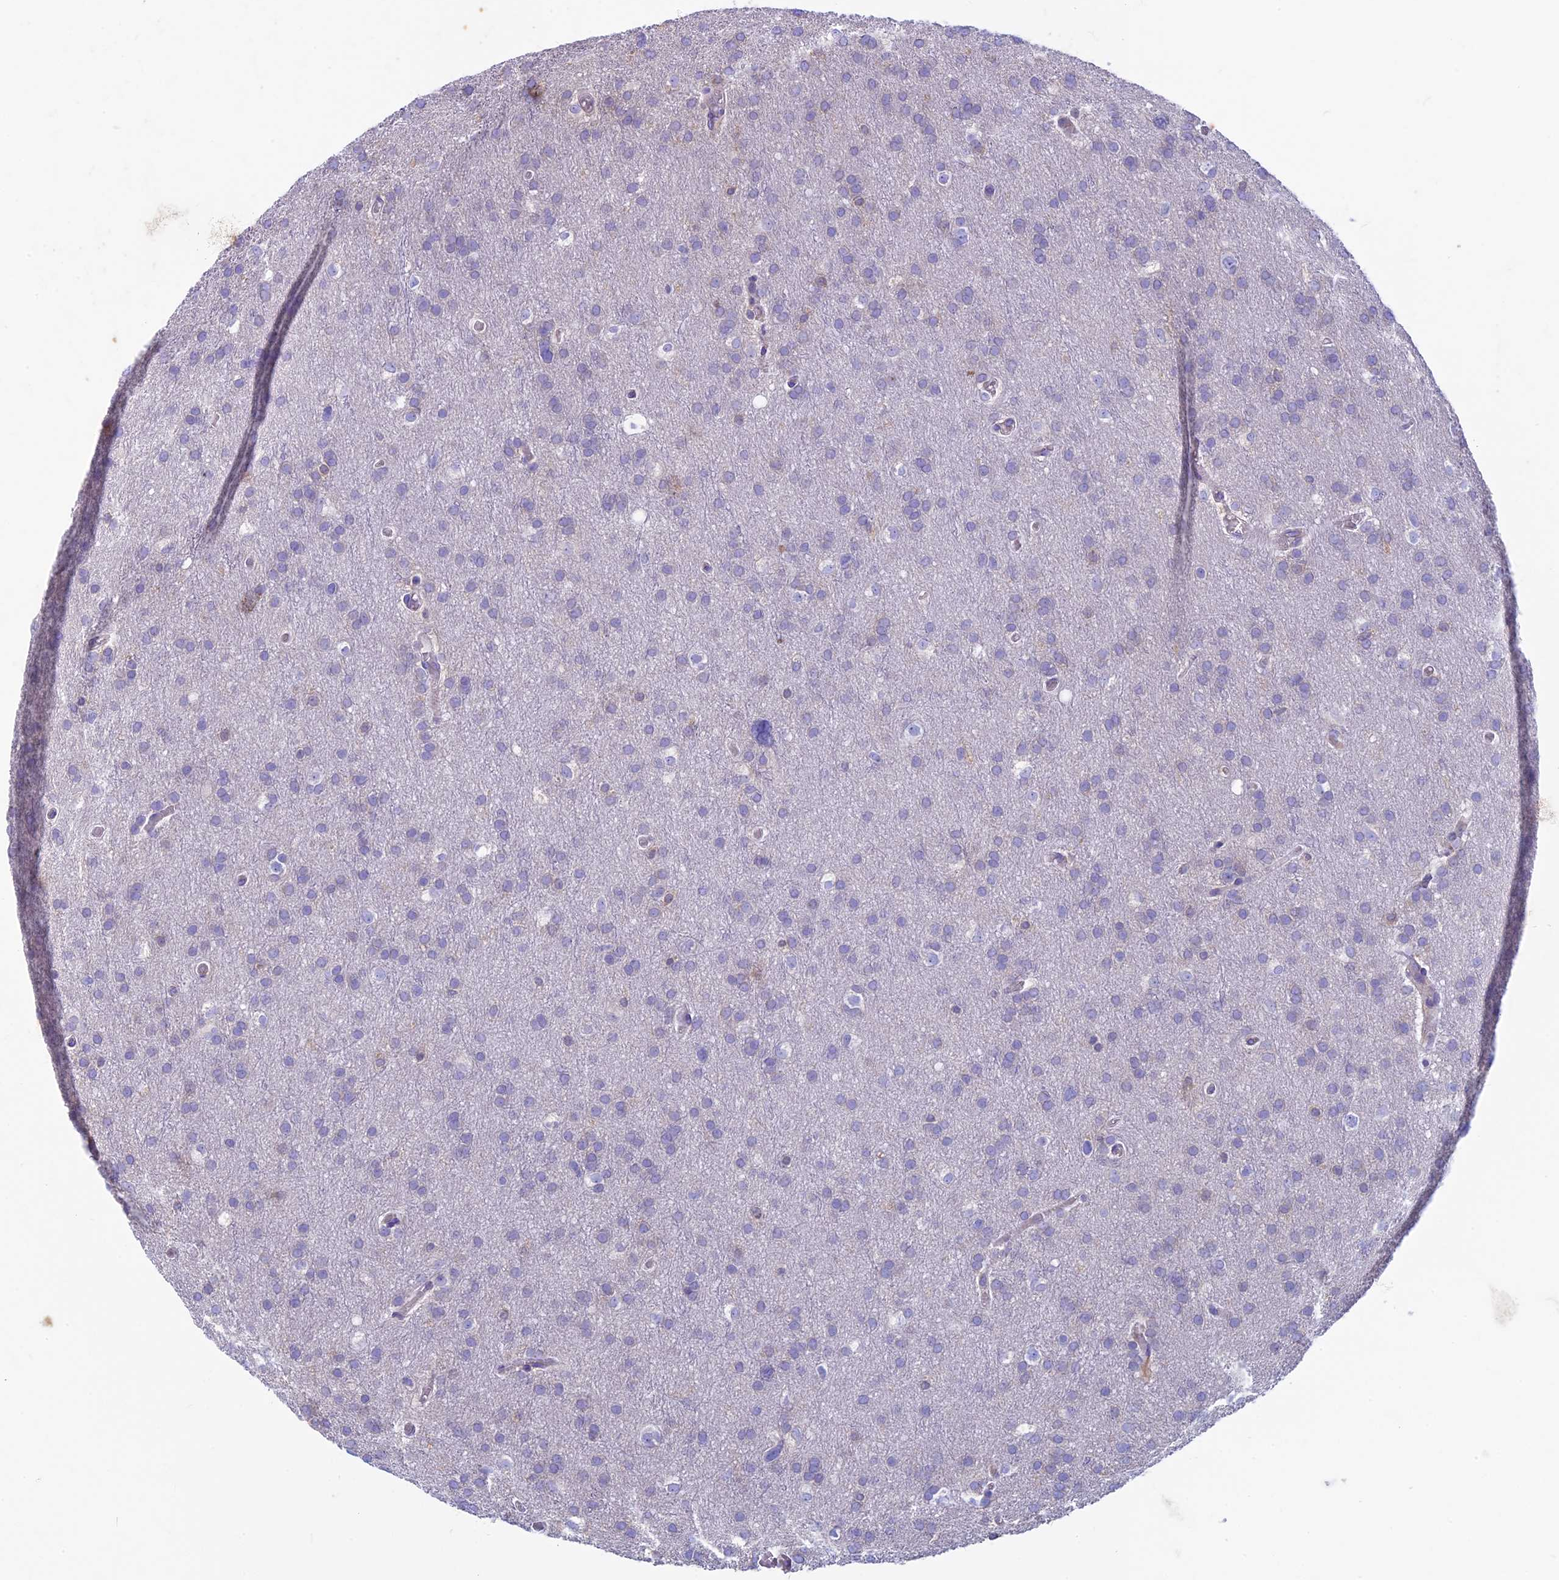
{"staining": {"intensity": "negative", "quantity": "none", "location": "none"}, "tissue": "glioma", "cell_type": "Tumor cells", "image_type": "cancer", "snomed": [{"axis": "morphology", "description": "Glioma, malignant, High grade"}, {"axis": "topography", "description": "Cerebral cortex"}], "caption": "An immunohistochemistry (IHC) histopathology image of glioma is shown. There is no staining in tumor cells of glioma. (DAB immunohistochemistry with hematoxylin counter stain).", "gene": "CDAN1", "patient": {"sex": "female", "age": 36}}